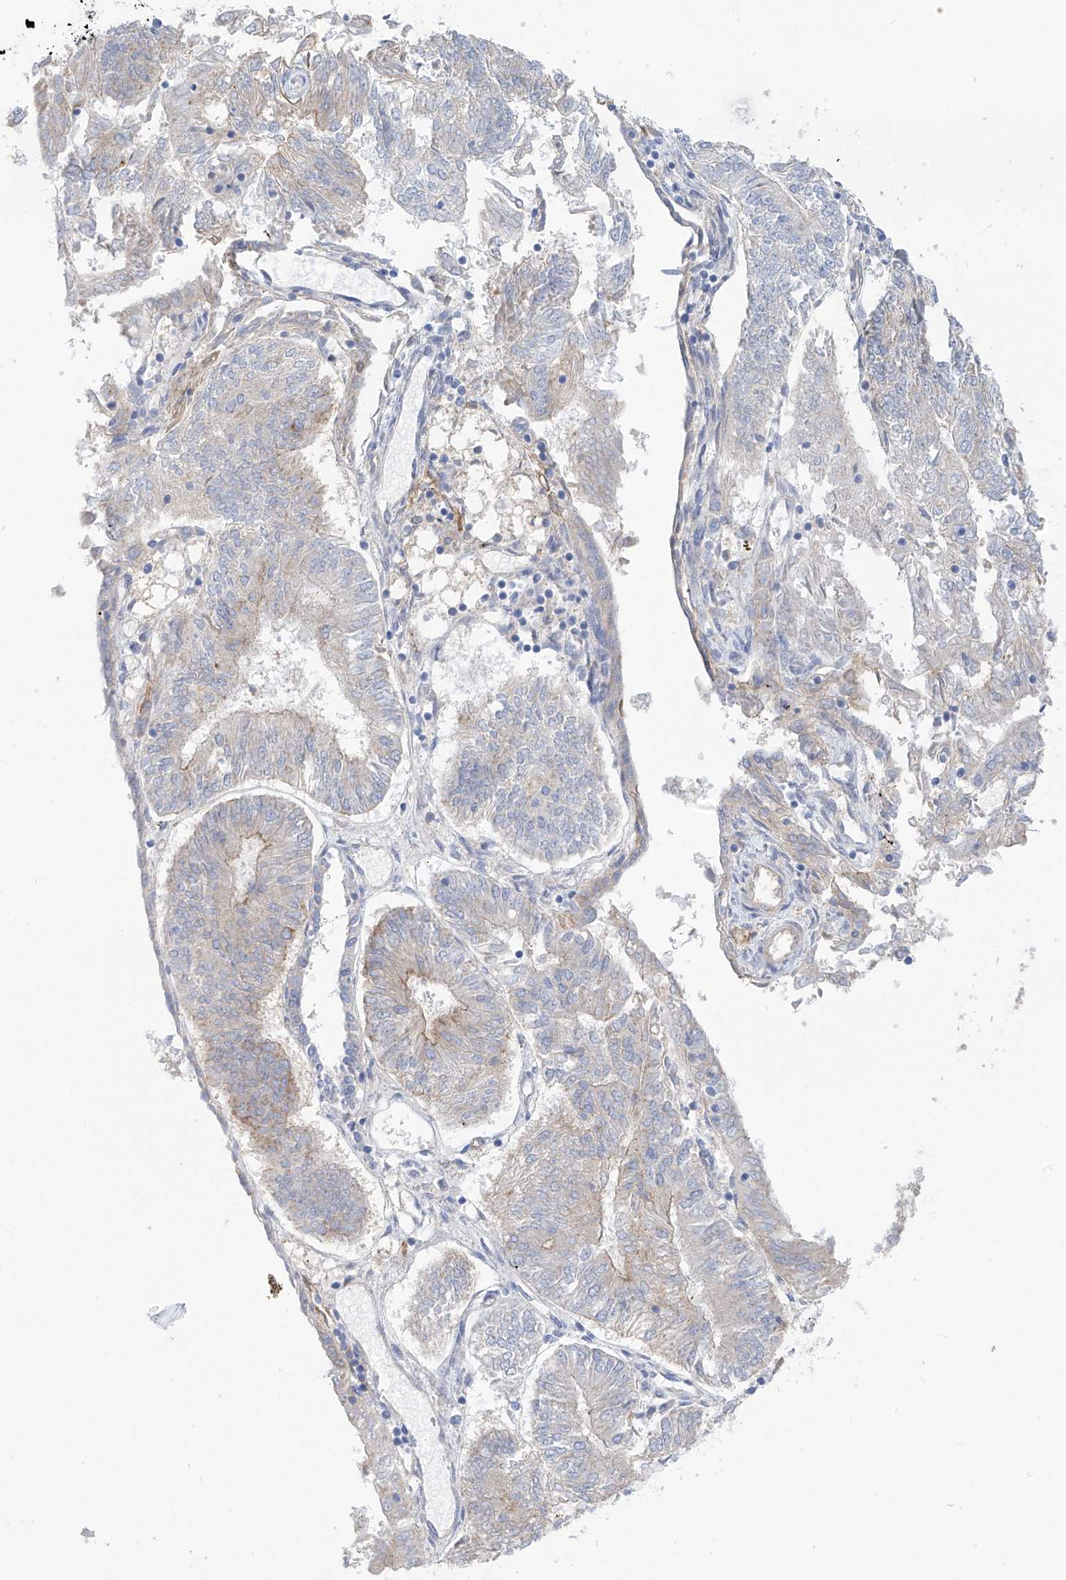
{"staining": {"intensity": "weak", "quantity": "<25%", "location": "cytoplasmic/membranous"}, "tissue": "endometrial cancer", "cell_type": "Tumor cells", "image_type": "cancer", "snomed": [{"axis": "morphology", "description": "Adenocarcinoma, NOS"}, {"axis": "topography", "description": "Endometrium"}], "caption": "A high-resolution image shows IHC staining of endometrial cancer (adenocarcinoma), which demonstrates no significant staining in tumor cells.", "gene": "ITGA9", "patient": {"sex": "female", "age": 58}}